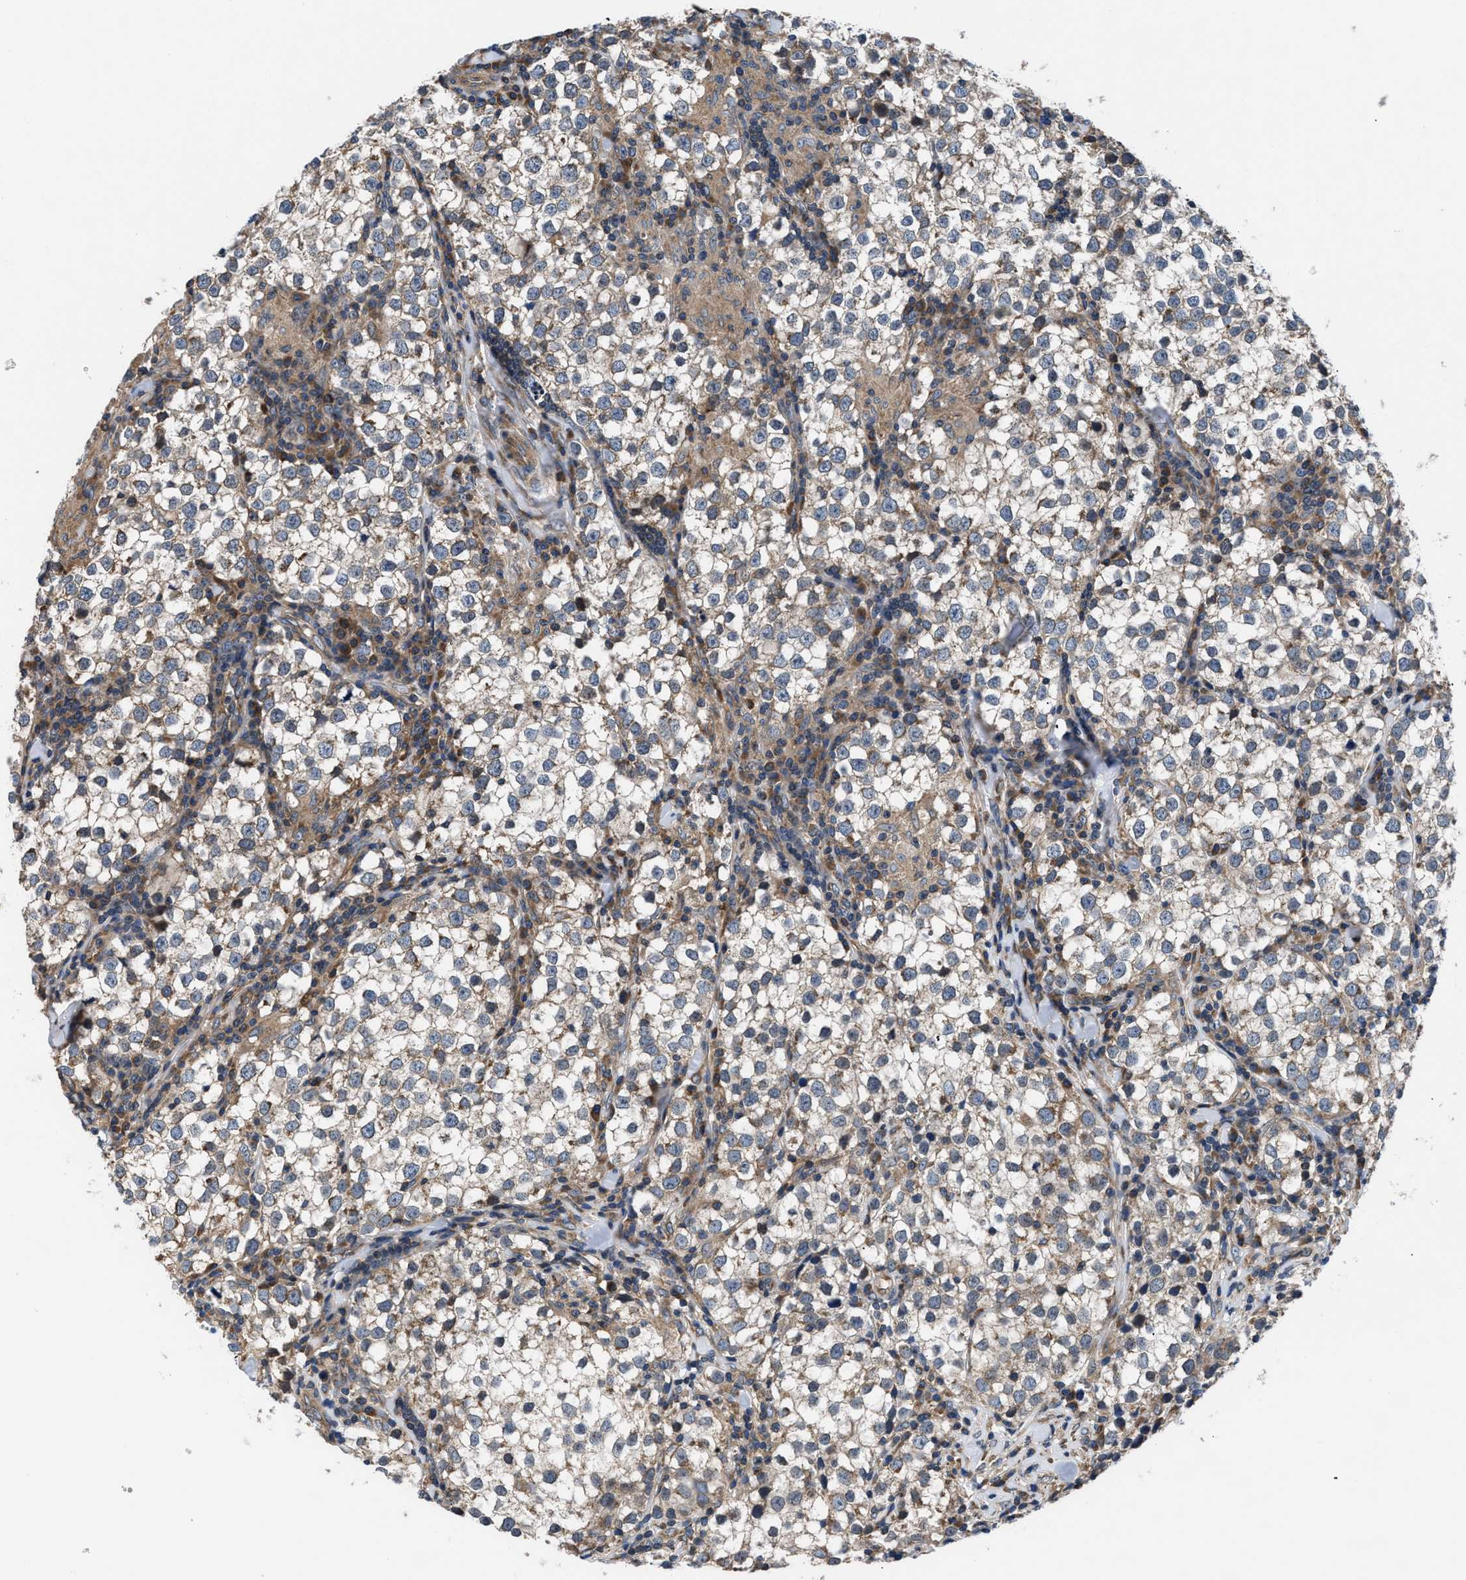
{"staining": {"intensity": "moderate", "quantity": "<25%", "location": "cytoplasmic/membranous"}, "tissue": "testis cancer", "cell_type": "Tumor cells", "image_type": "cancer", "snomed": [{"axis": "morphology", "description": "Seminoma, NOS"}, {"axis": "morphology", "description": "Carcinoma, Embryonal, NOS"}, {"axis": "topography", "description": "Testis"}], "caption": "DAB (3,3'-diaminobenzidine) immunohistochemical staining of testis cancer shows moderate cytoplasmic/membranous protein staining in approximately <25% of tumor cells. Nuclei are stained in blue.", "gene": "CEP128", "patient": {"sex": "male", "age": 36}}